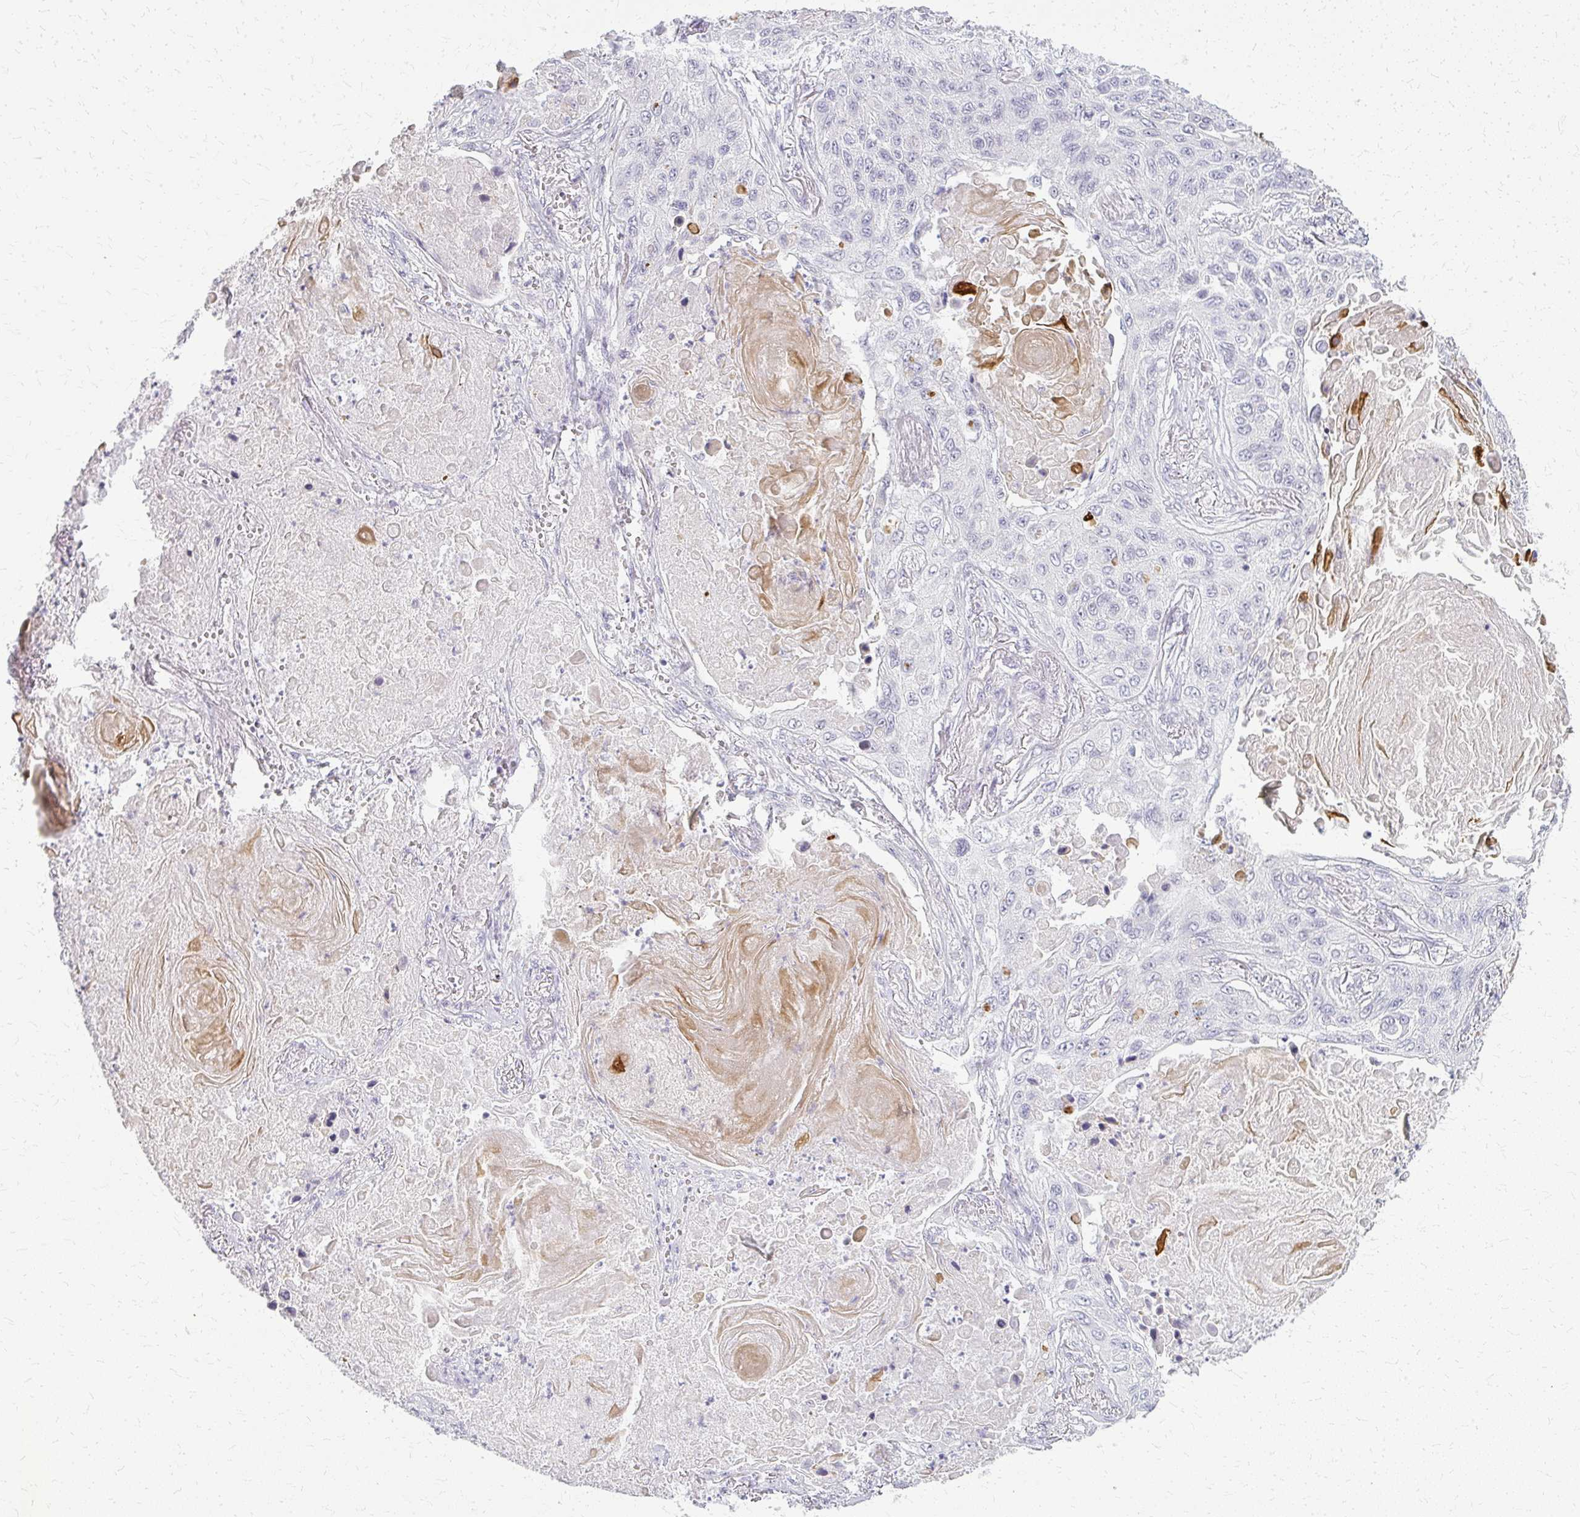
{"staining": {"intensity": "negative", "quantity": "none", "location": "none"}, "tissue": "lung cancer", "cell_type": "Tumor cells", "image_type": "cancer", "snomed": [{"axis": "morphology", "description": "Squamous cell carcinoma, NOS"}, {"axis": "topography", "description": "Lung"}], "caption": "Tumor cells show no significant staining in lung cancer (squamous cell carcinoma).", "gene": "CASQ2", "patient": {"sex": "male", "age": 75}}